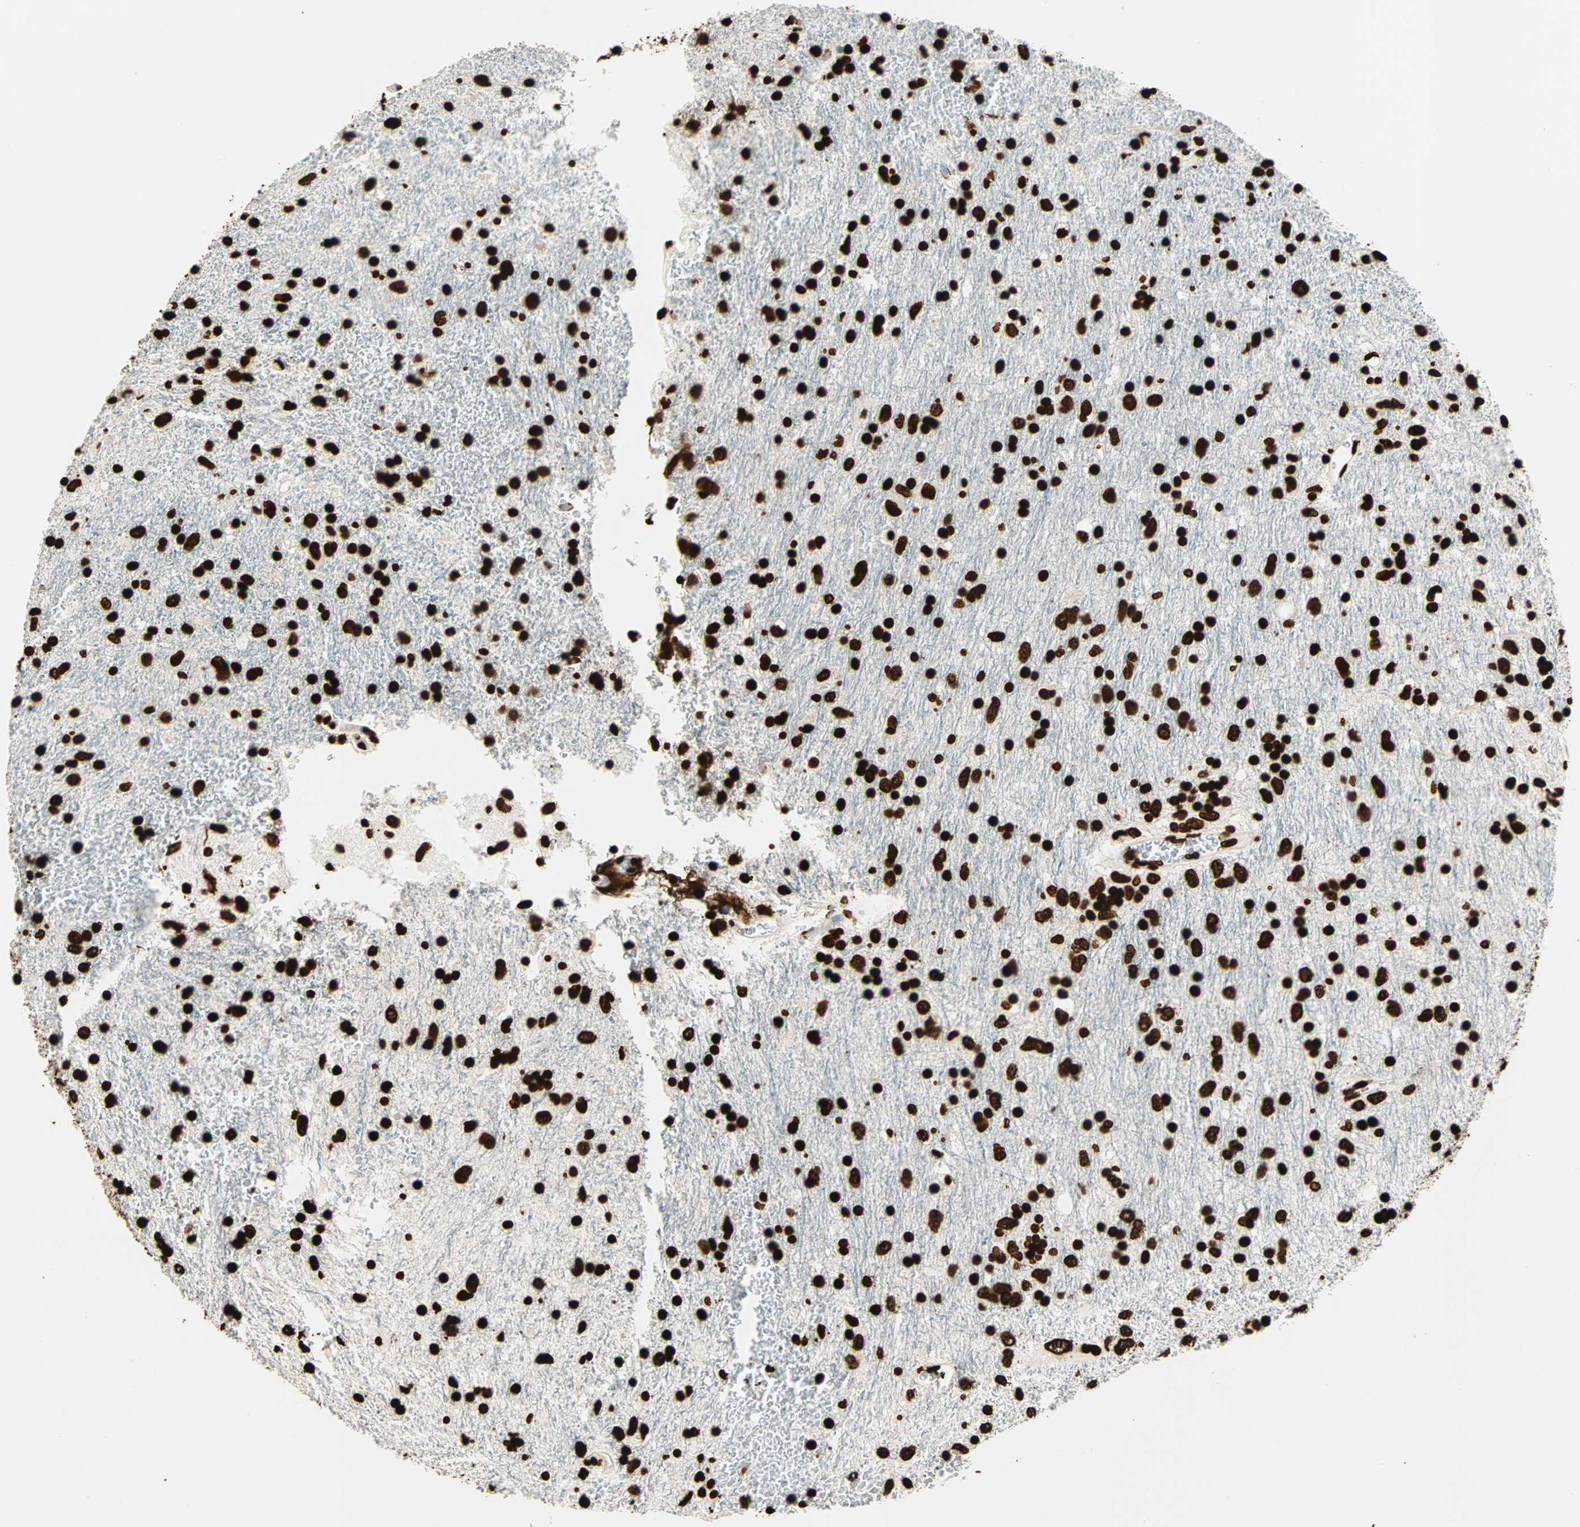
{"staining": {"intensity": "strong", "quantity": ">75%", "location": "nuclear"}, "tissue": "glioma", "cell_type": "Tumor cells", "image_type": "cancer", "snomed": [{"axis": "morphology", "description": "Glioma, malignant, Low grade"}, {"axis": "topography", "description": "Brain"}], "caption": "Human malignant glioma (low-grade) stained with a brown dye displays strong nuclear positive expression in approximately >75% of tumor cells.", "gene": "GLI2", "patient": {"sex": "male", "age": 77}}